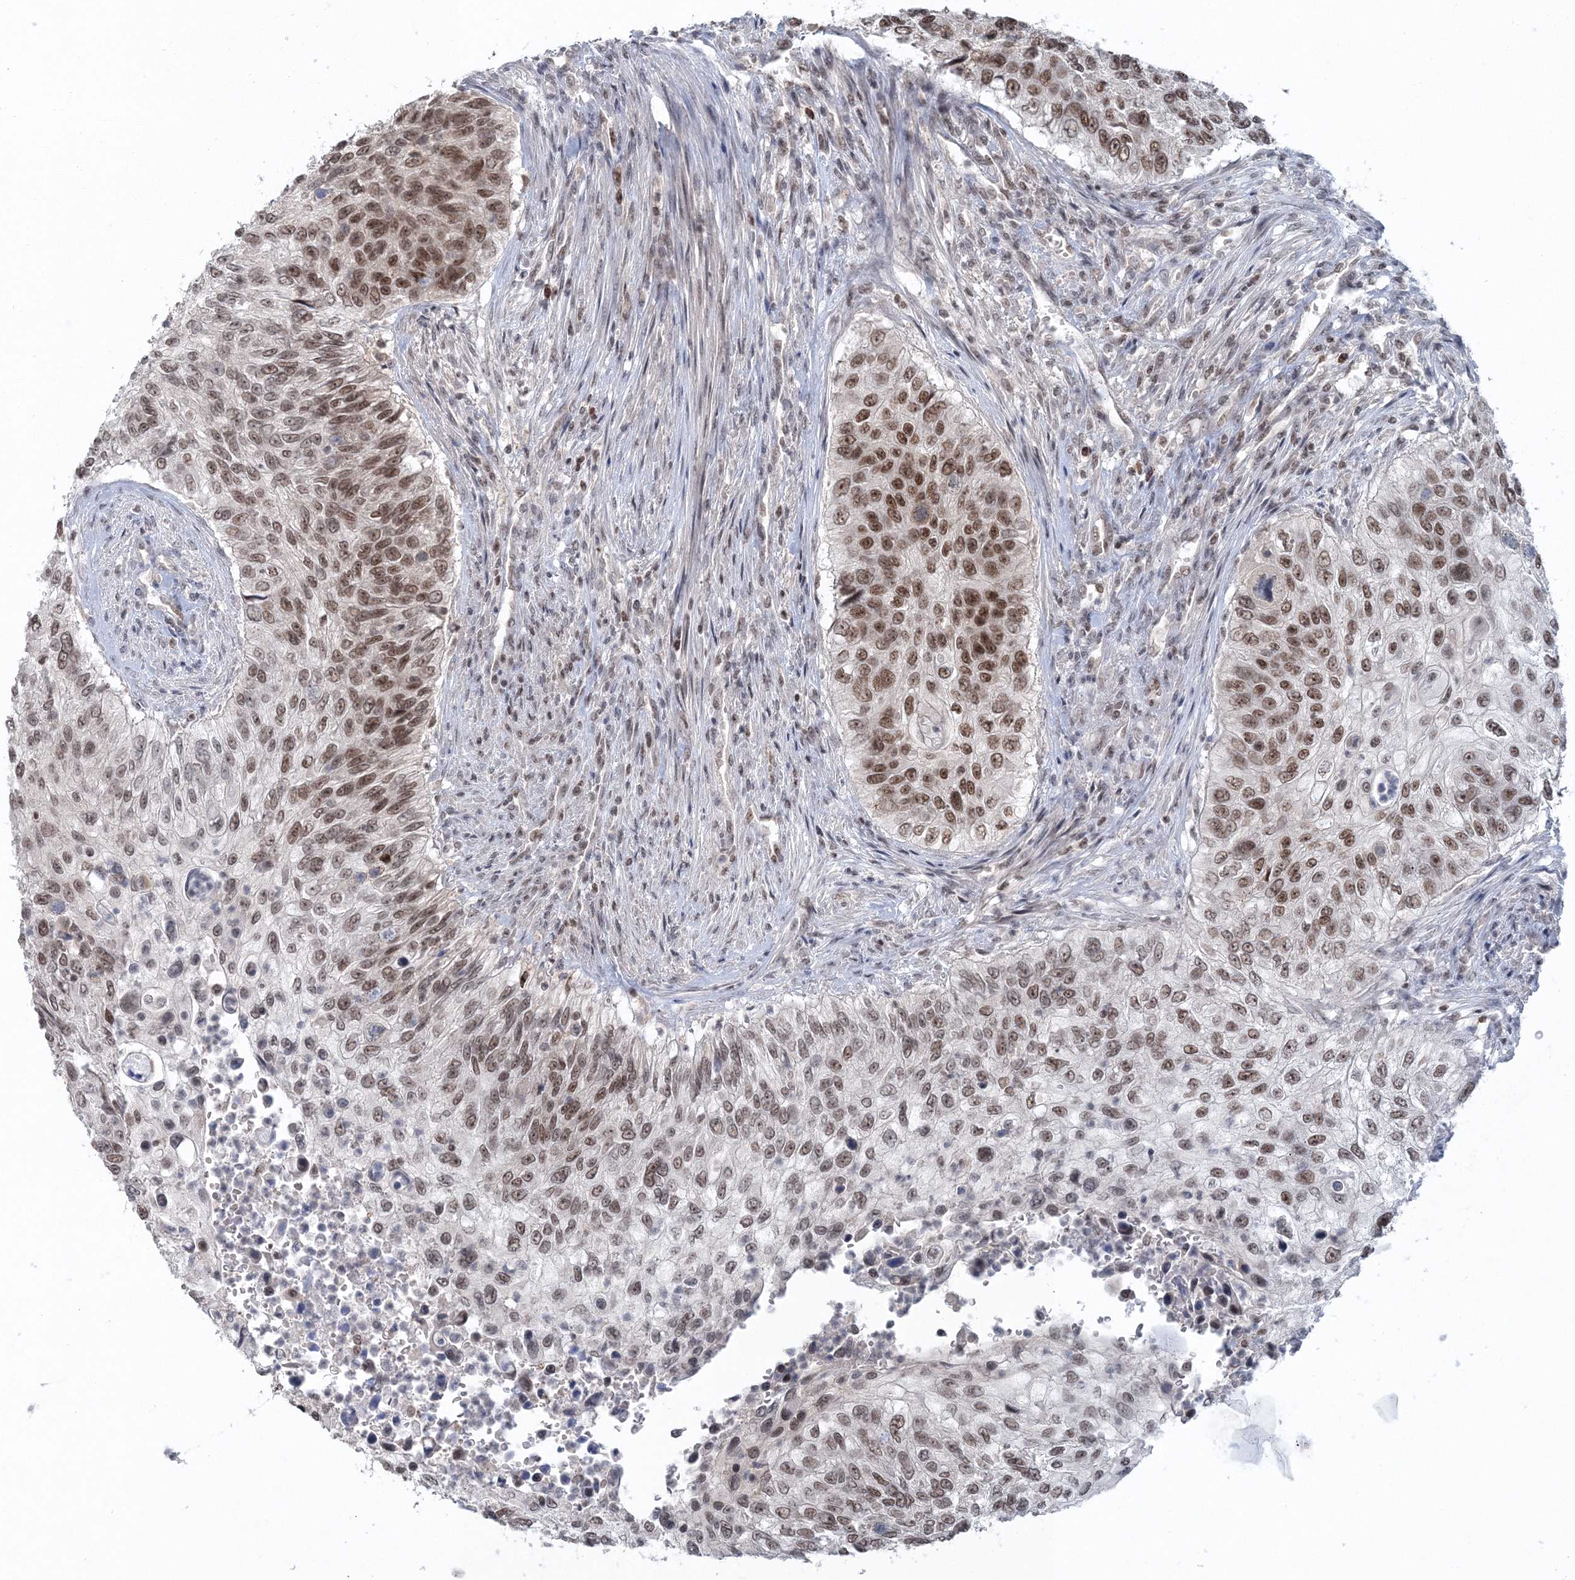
{"staining": {"intensity": "moderate", "quantity": ">75%", "location": "nuclear"}, "tissue": "urothelial cancer", "cell_type": "Tumor cells", "image_type": "cancer", "snomed": [{"axis": "morphology", "description": "Urothelial carcinoma, High grade"}, {"axis": "topography", "description": "Urinary bladder"}], "caption": "A micrograph of urothelial cancer stained for a protein demonstrates moderate nuclear brown staining in tumor cells.", "gene": "PDS5A", "patient": {"sex": "female", "age": 60}}